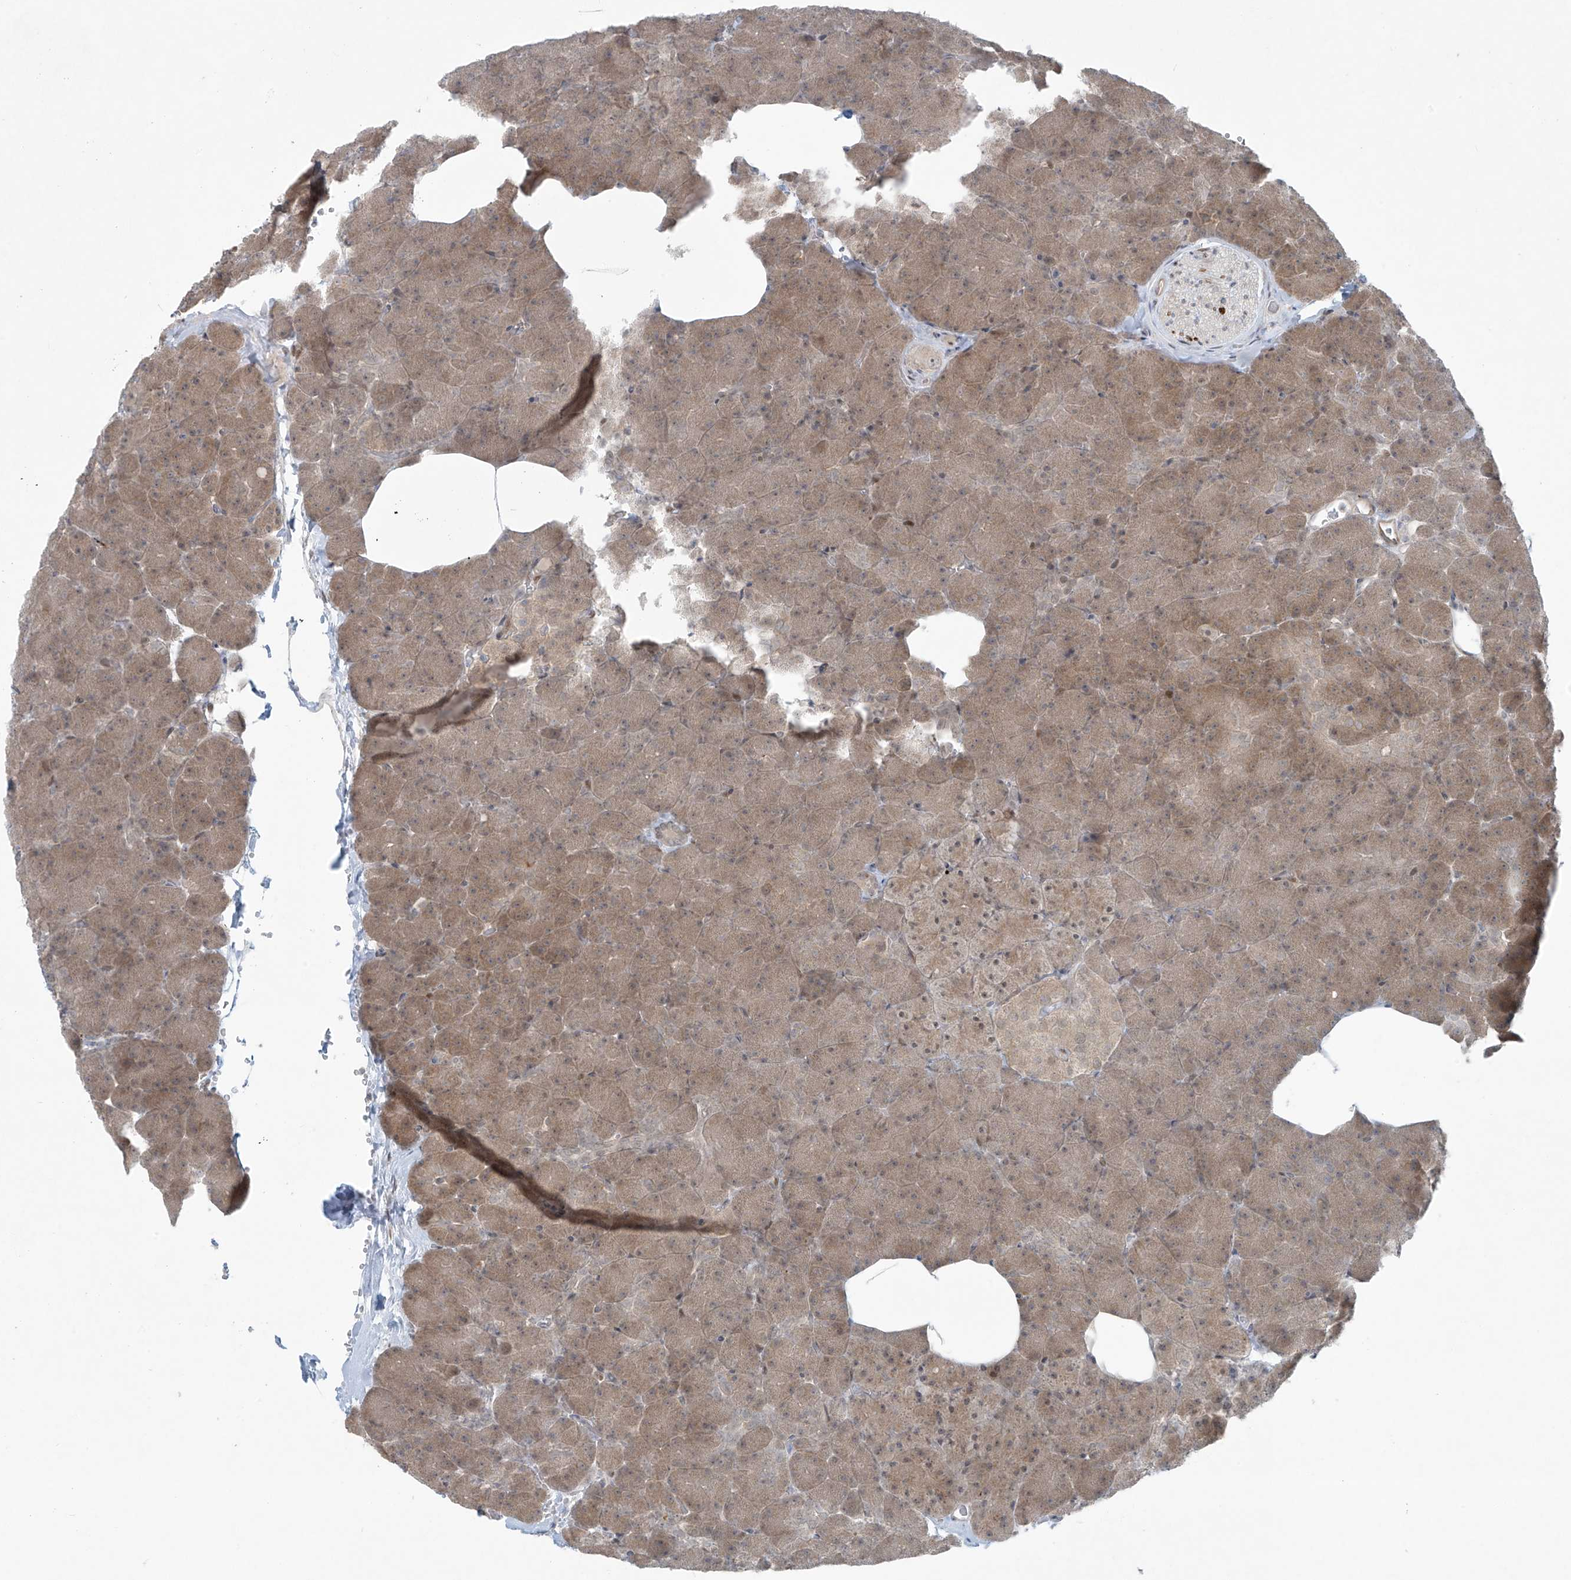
{"staining": {"intensity": "moderate", "quantity": ">75%", "location": "cytoplasmic/membranous"}, "tissue": "pancreas", "cell_type": "Exocrine glandular cells", "image_type": "normal", "snomed": [{"axis": "morphology", "description": "Normal tissue, NOS"}, {"axis": "morphology", "description": "Carcinoid, malignant, NOS"}, {"axis": "topography", "description": "Pancreas"}], "caption": "IHC staining of normal pancreas, which exhibits medium levels of moderate cytoplasmic/membranous staining in approximately >75% of exocrine glandular cells indicating moderate cytoplasmic/membranous protein staining. The staining was performed using DAB (3,3'-diaminobenzidine) (brown) for protein detection and nuclei were counterstained in hematoxylin (blue).", "gene": "PPAT", "patient": {"sex": "female", "age": 35}}